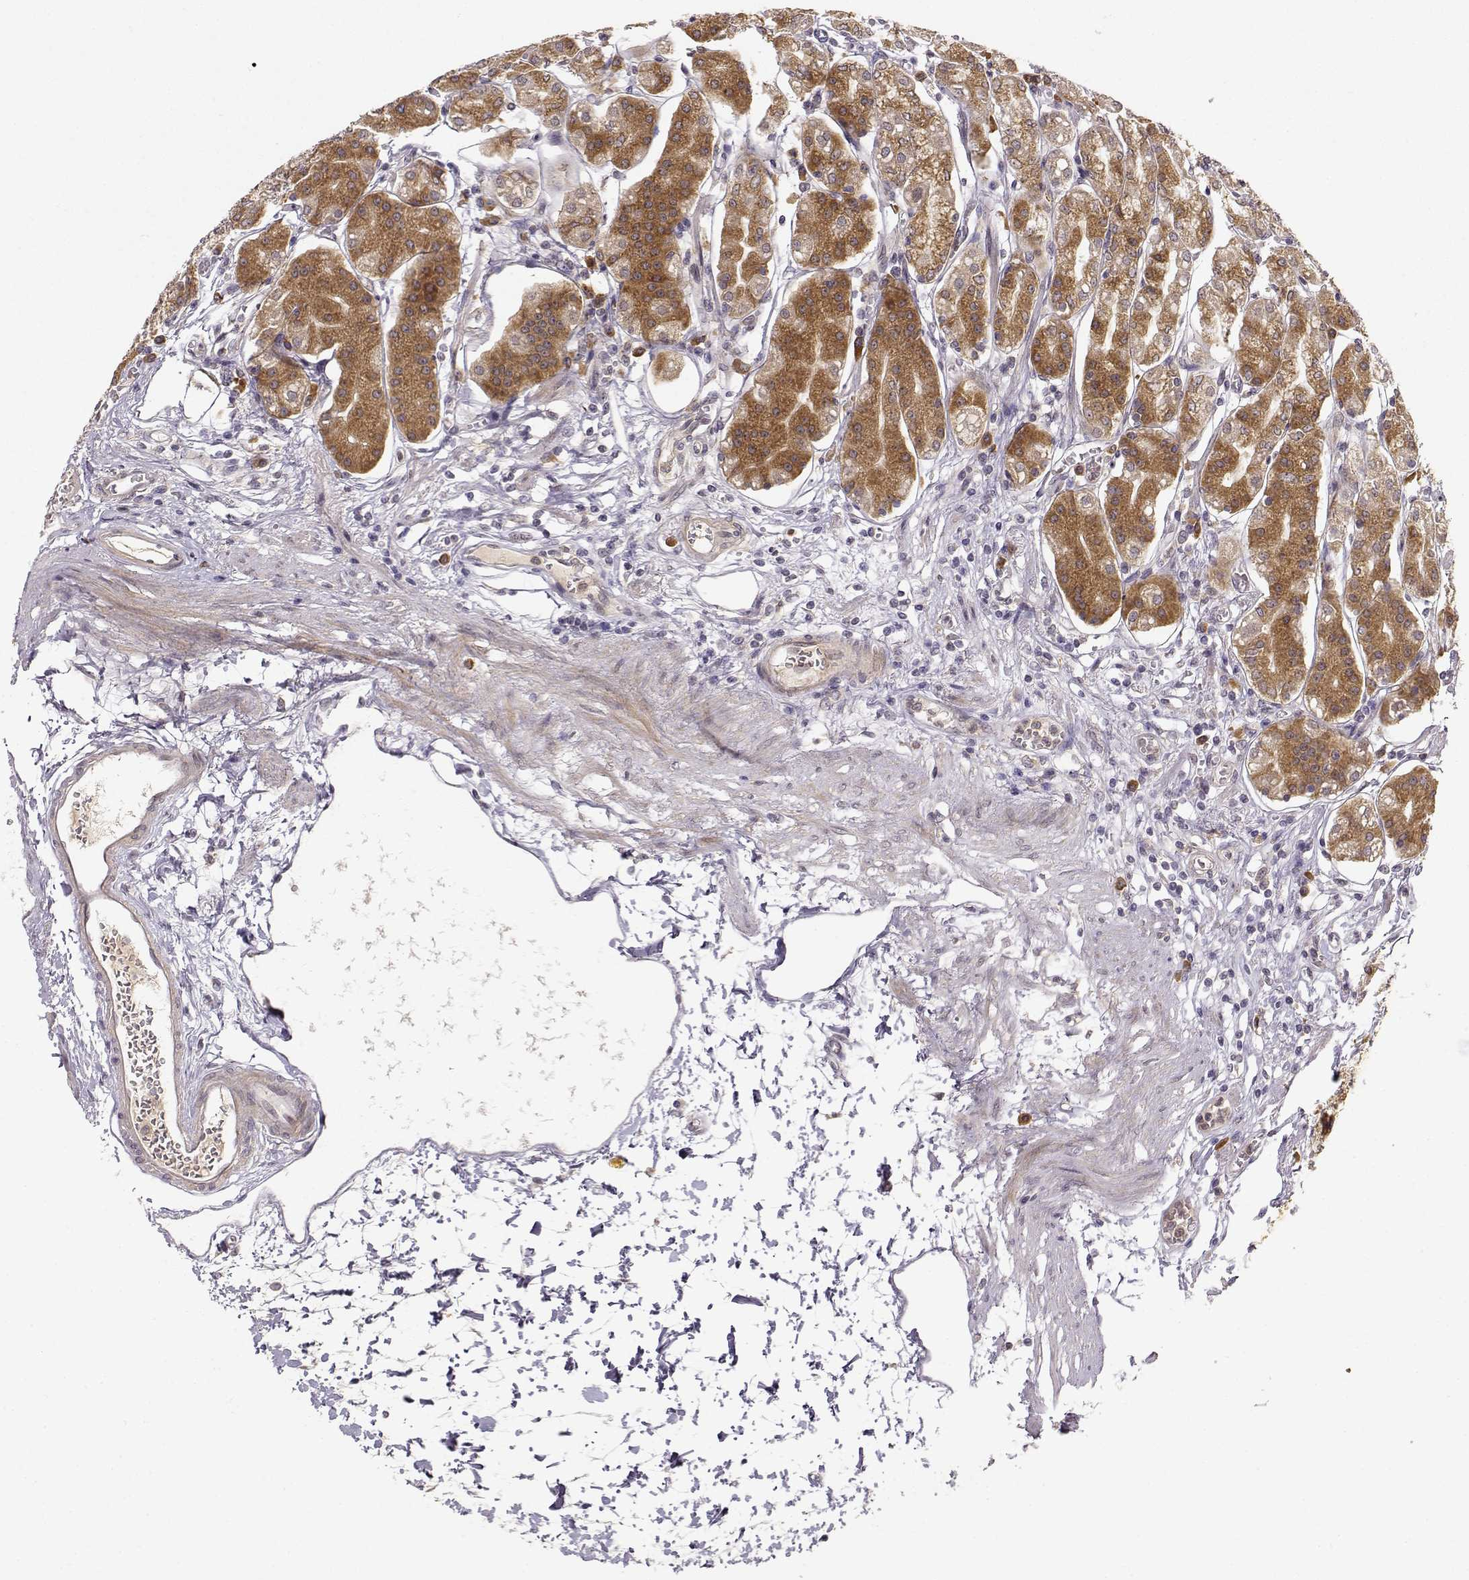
{"staining": {"intensity": "moderate", "quantity": ">75%", "location": "cytoplasmic/membranous"}, "tissue": "stomach", "cell_type": "Glandular cells", "image_type": "normal", "snomed": [{"axis": "morphology", "description": "Normal tissue, NOS"}, {"axis": "topography", "description": "Skeletal muscle"}, {"axis": "topography", "description": "Stomach"}], "caption": "High-magnification brightfield microscopy of benign stomach stained with DAB (3,3'-diaminobenzidine) (brown) and counterstained with hematoxylin (blue). glandular cells exhibit moderate cytoplasmic/membranous positivity is appreciated in about>75% of cells.", "gene": "ERGIC2", "patient": {"sex": "female", "age": 57}}